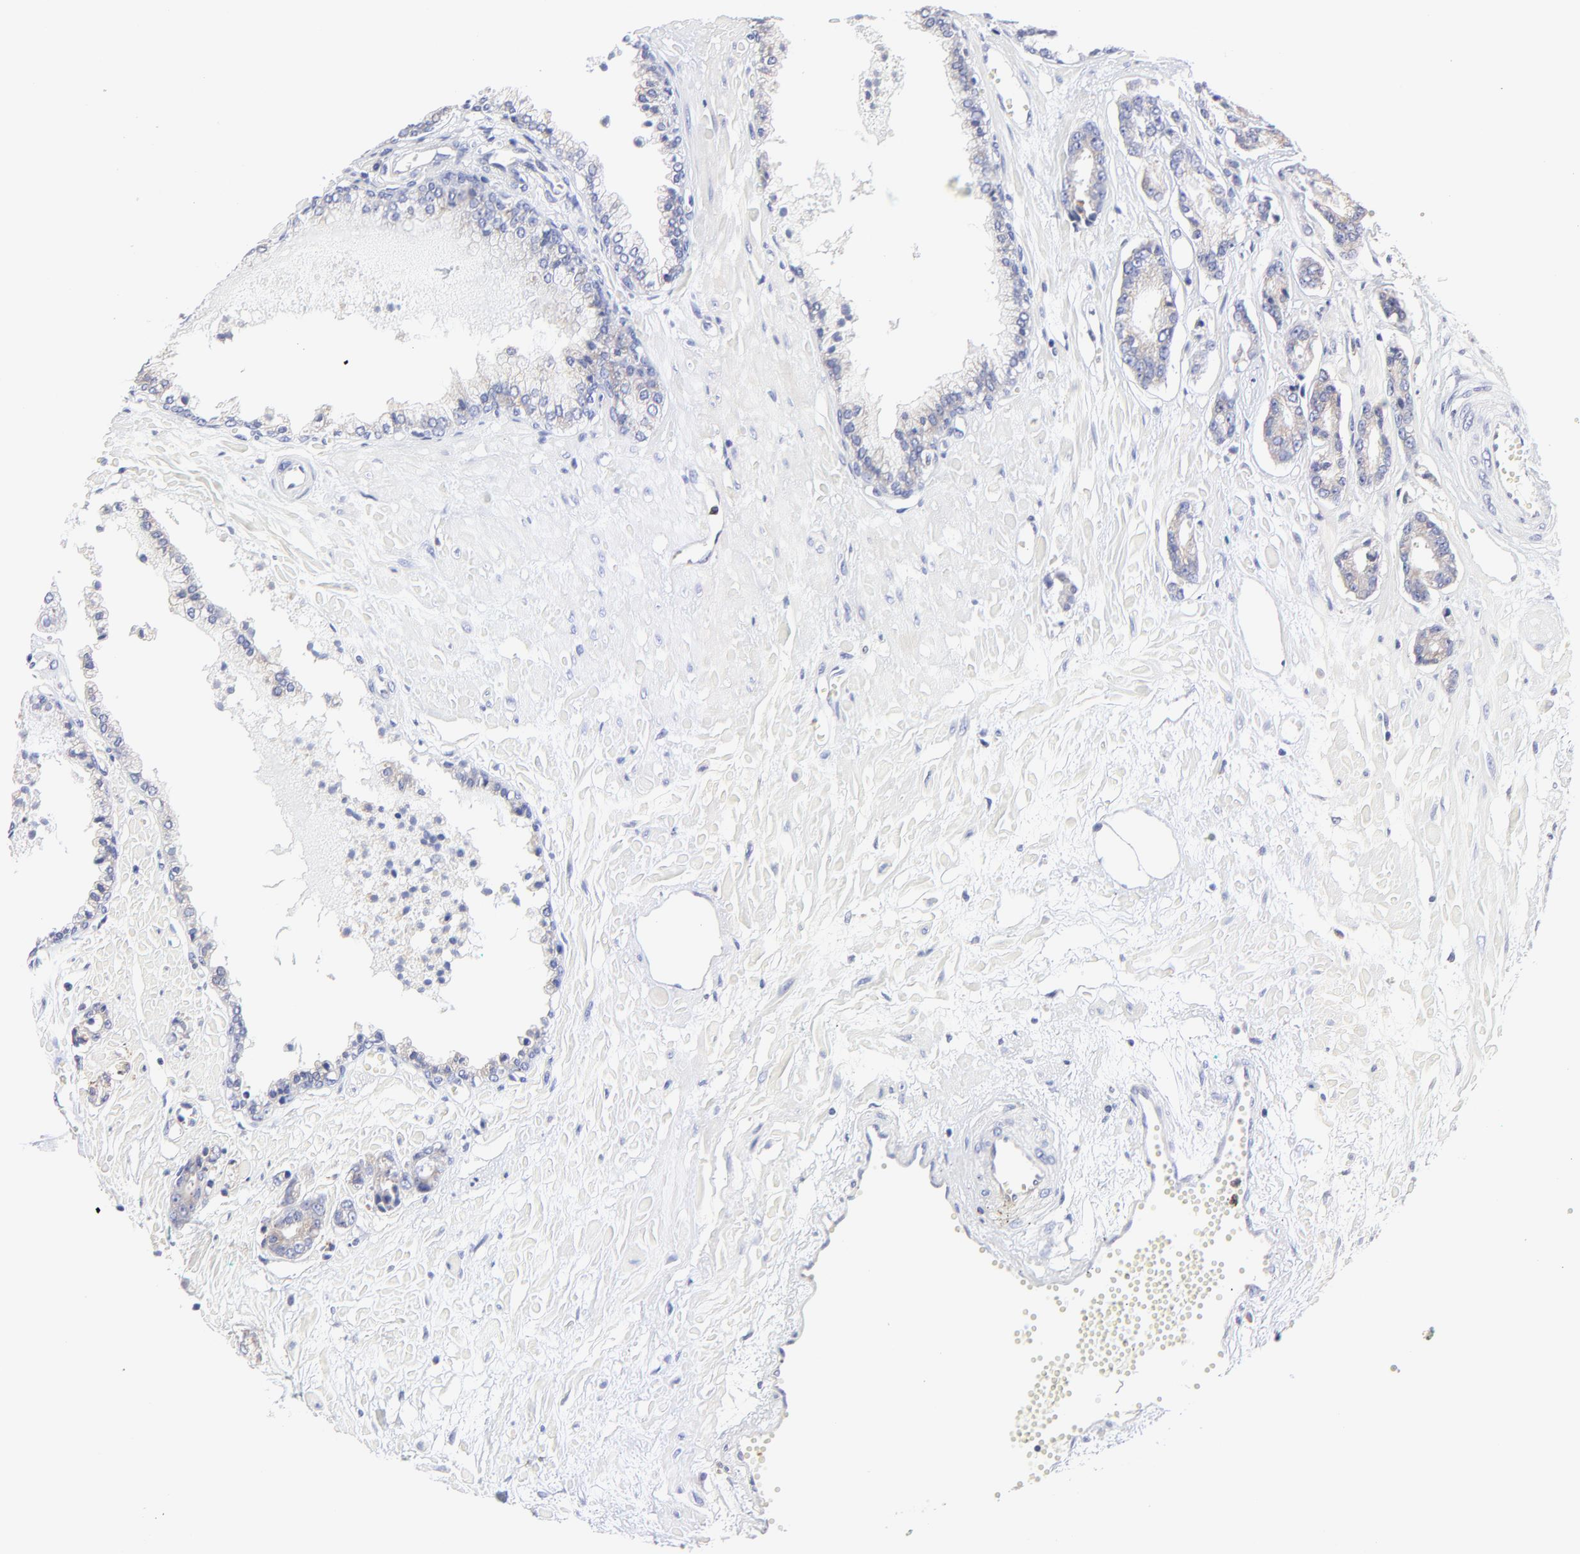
{"staining": {"intensity": "negative", "quantity": "none", "location": "none"}, "tissue": "prostate cancer", "cell_type": "Tumor cells", "image_type": "cancer", "snomed": [{"axis": "morphology", "description": "Adenocarcinoma, High grade"}, {"axis": "topography", "description": "Prostate"}], "caption": "Tumor cells show no significant positivity in prostate cancer. Brightfield microscopy of immunohistochemistry (IHC) stained with DAB (3,3'-diaminobenzidine) (brown) and hematoxylin (blue), captured at high magnification.", "gene": "MOSPD2", "patient": {"sex": "male", "age": 56}}